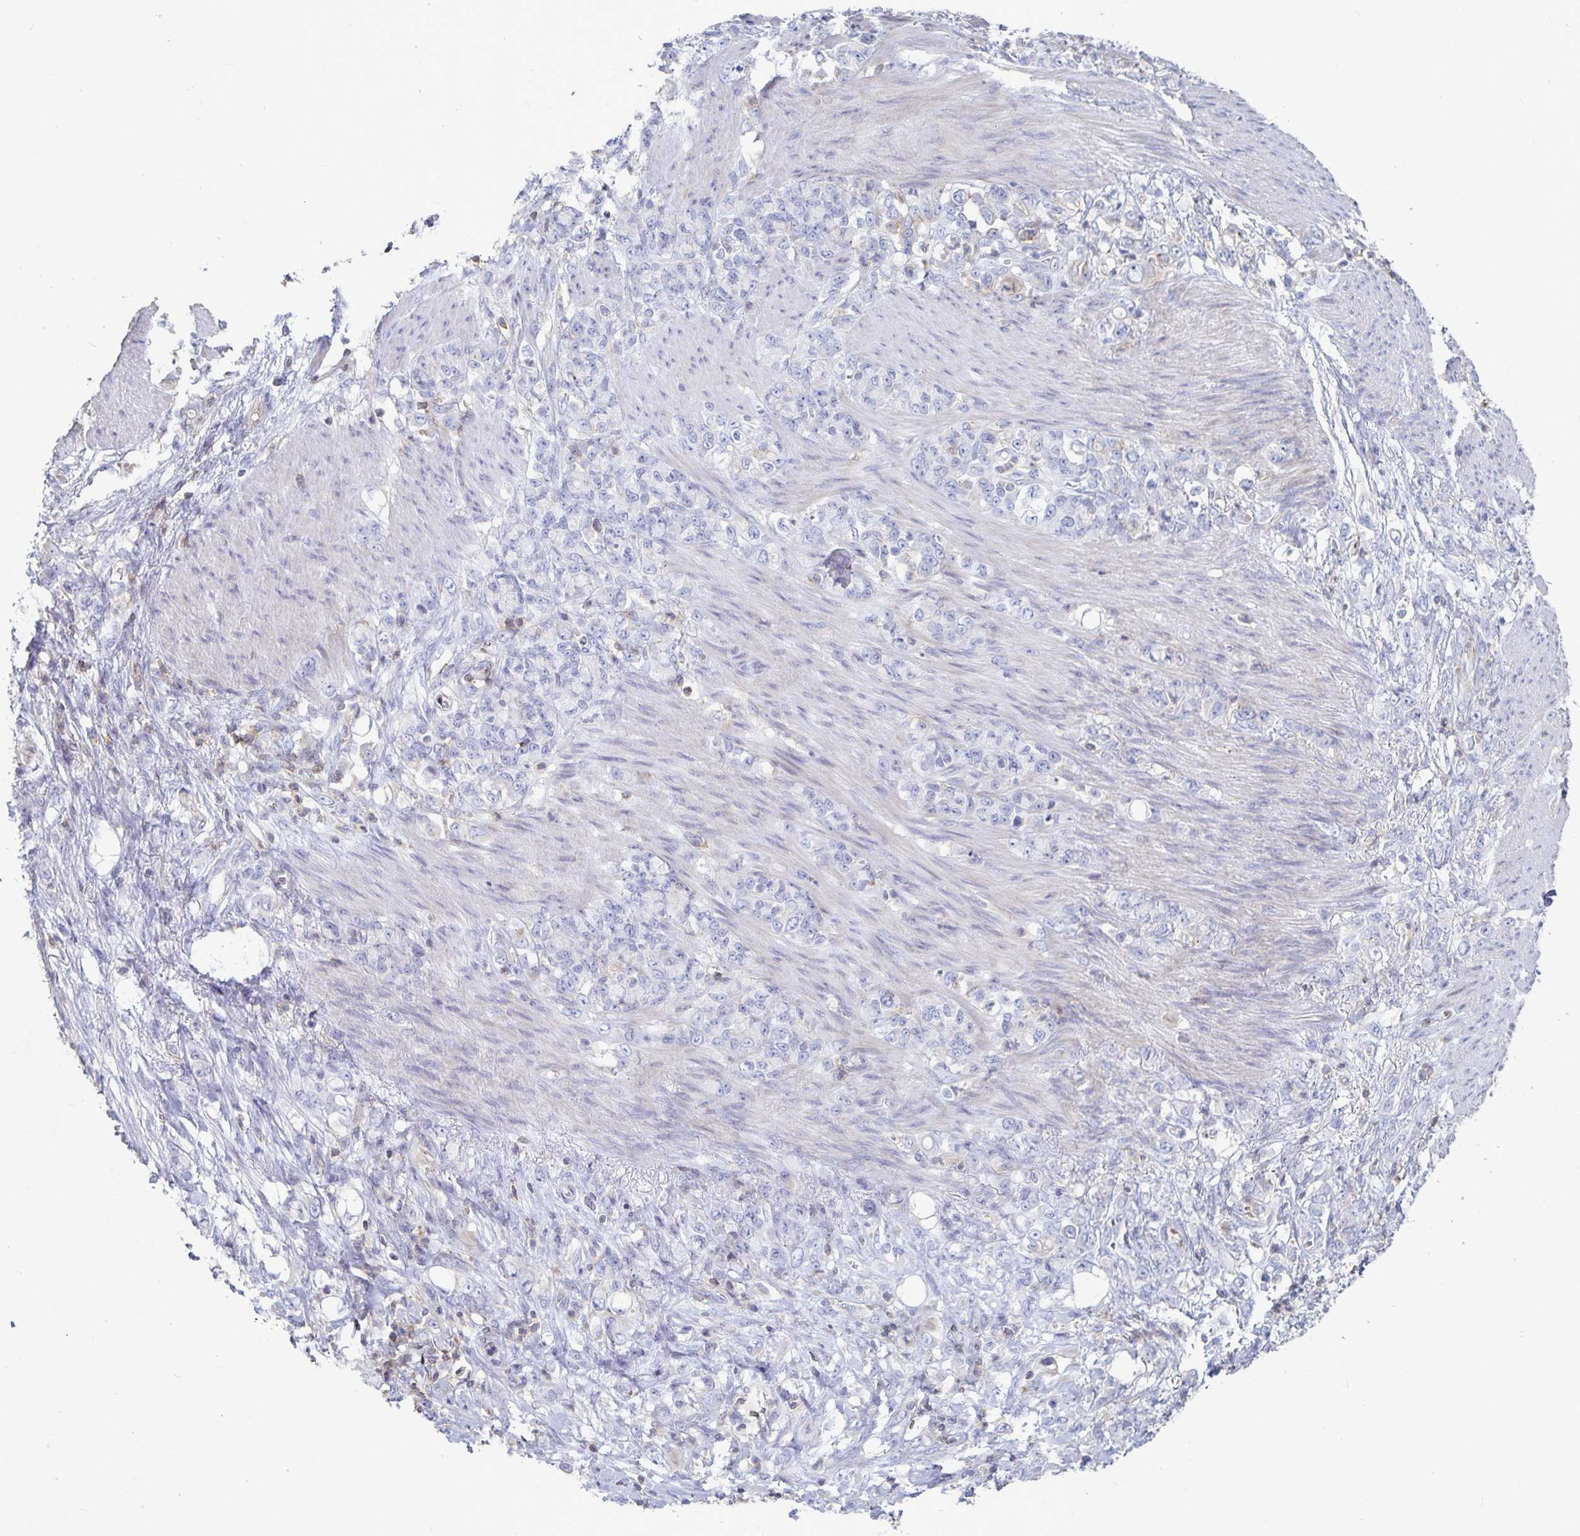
{"staining": {"intensity": "negative", "quantity": "none", "location": "none"}, "tissue": "stomach cancer", "cell_type": "Tumor cells", "image_type": "cancer", "snomed": [{"axis": "morphology", "description": "Adenocarcinoma, NOS"}, {"axis": "topography", "description": "Stomach"}], "caption": "There is no significant positivity in tumor cells of stomach cancer (adenocarcinoma).", "gene": "PIK3CD", "patient": {"sex": "female", "age": 79}}